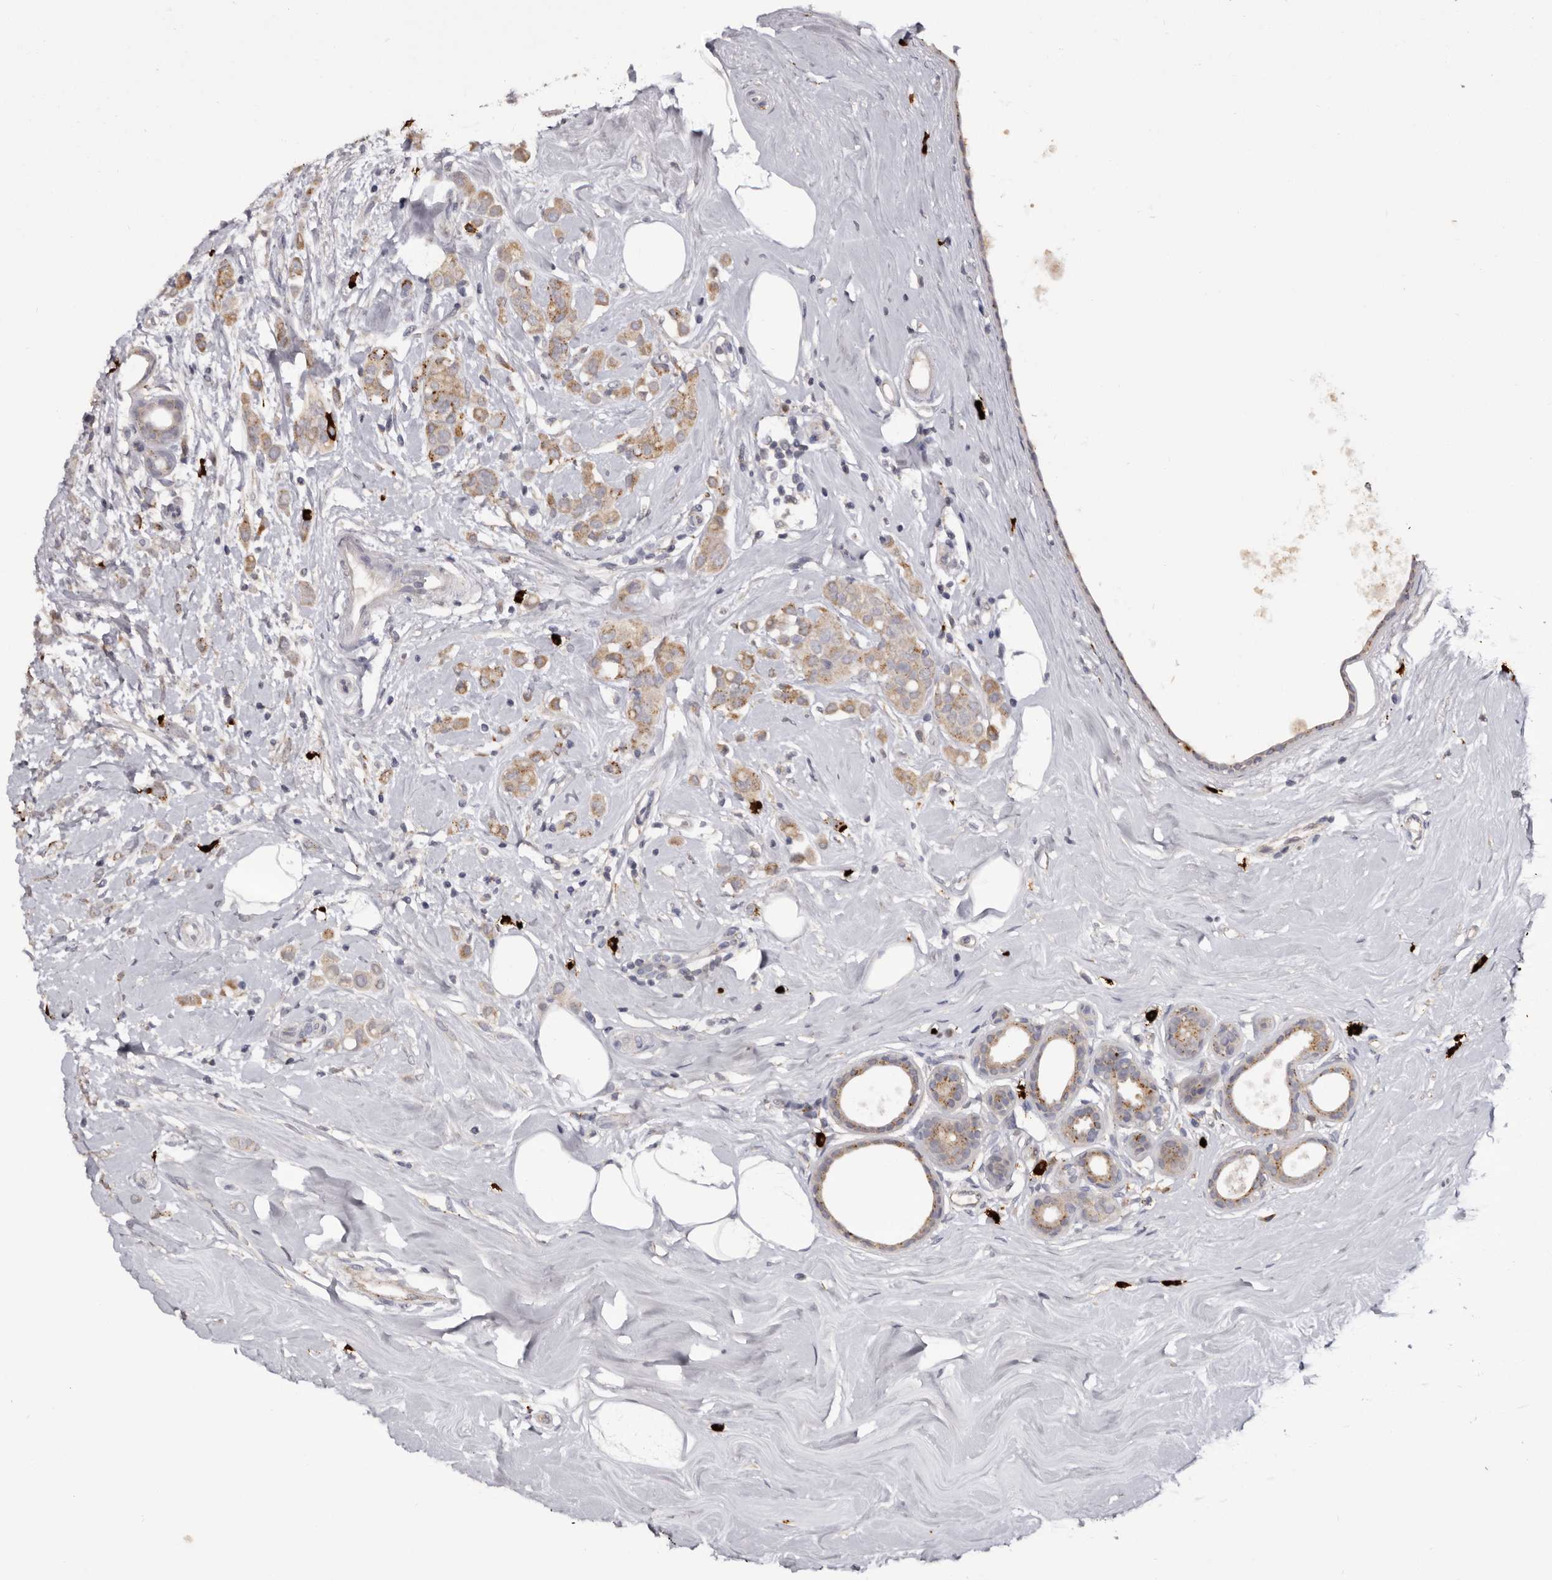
{"staining": {"intensity": "weak", "quantity": ">75%", "location": "cytoplasmic/membranous"}, "tissue": "breast cancer", "cell_type": "Tumor cells", "image_type": "cancer", "snomed": [{"axis": "morphology", "description": "Lobular carcinoma"}, {"axis": "topography", "description": "Breast"}], "caption": "A histopathology image of breast cancer (lobular carcinoma) stained for a protein demonstrates weak cytoplasmic/membranous brown staining in tumor cells.", "gene": "DAP", "patient": {"sex": "female", "age": 47}}